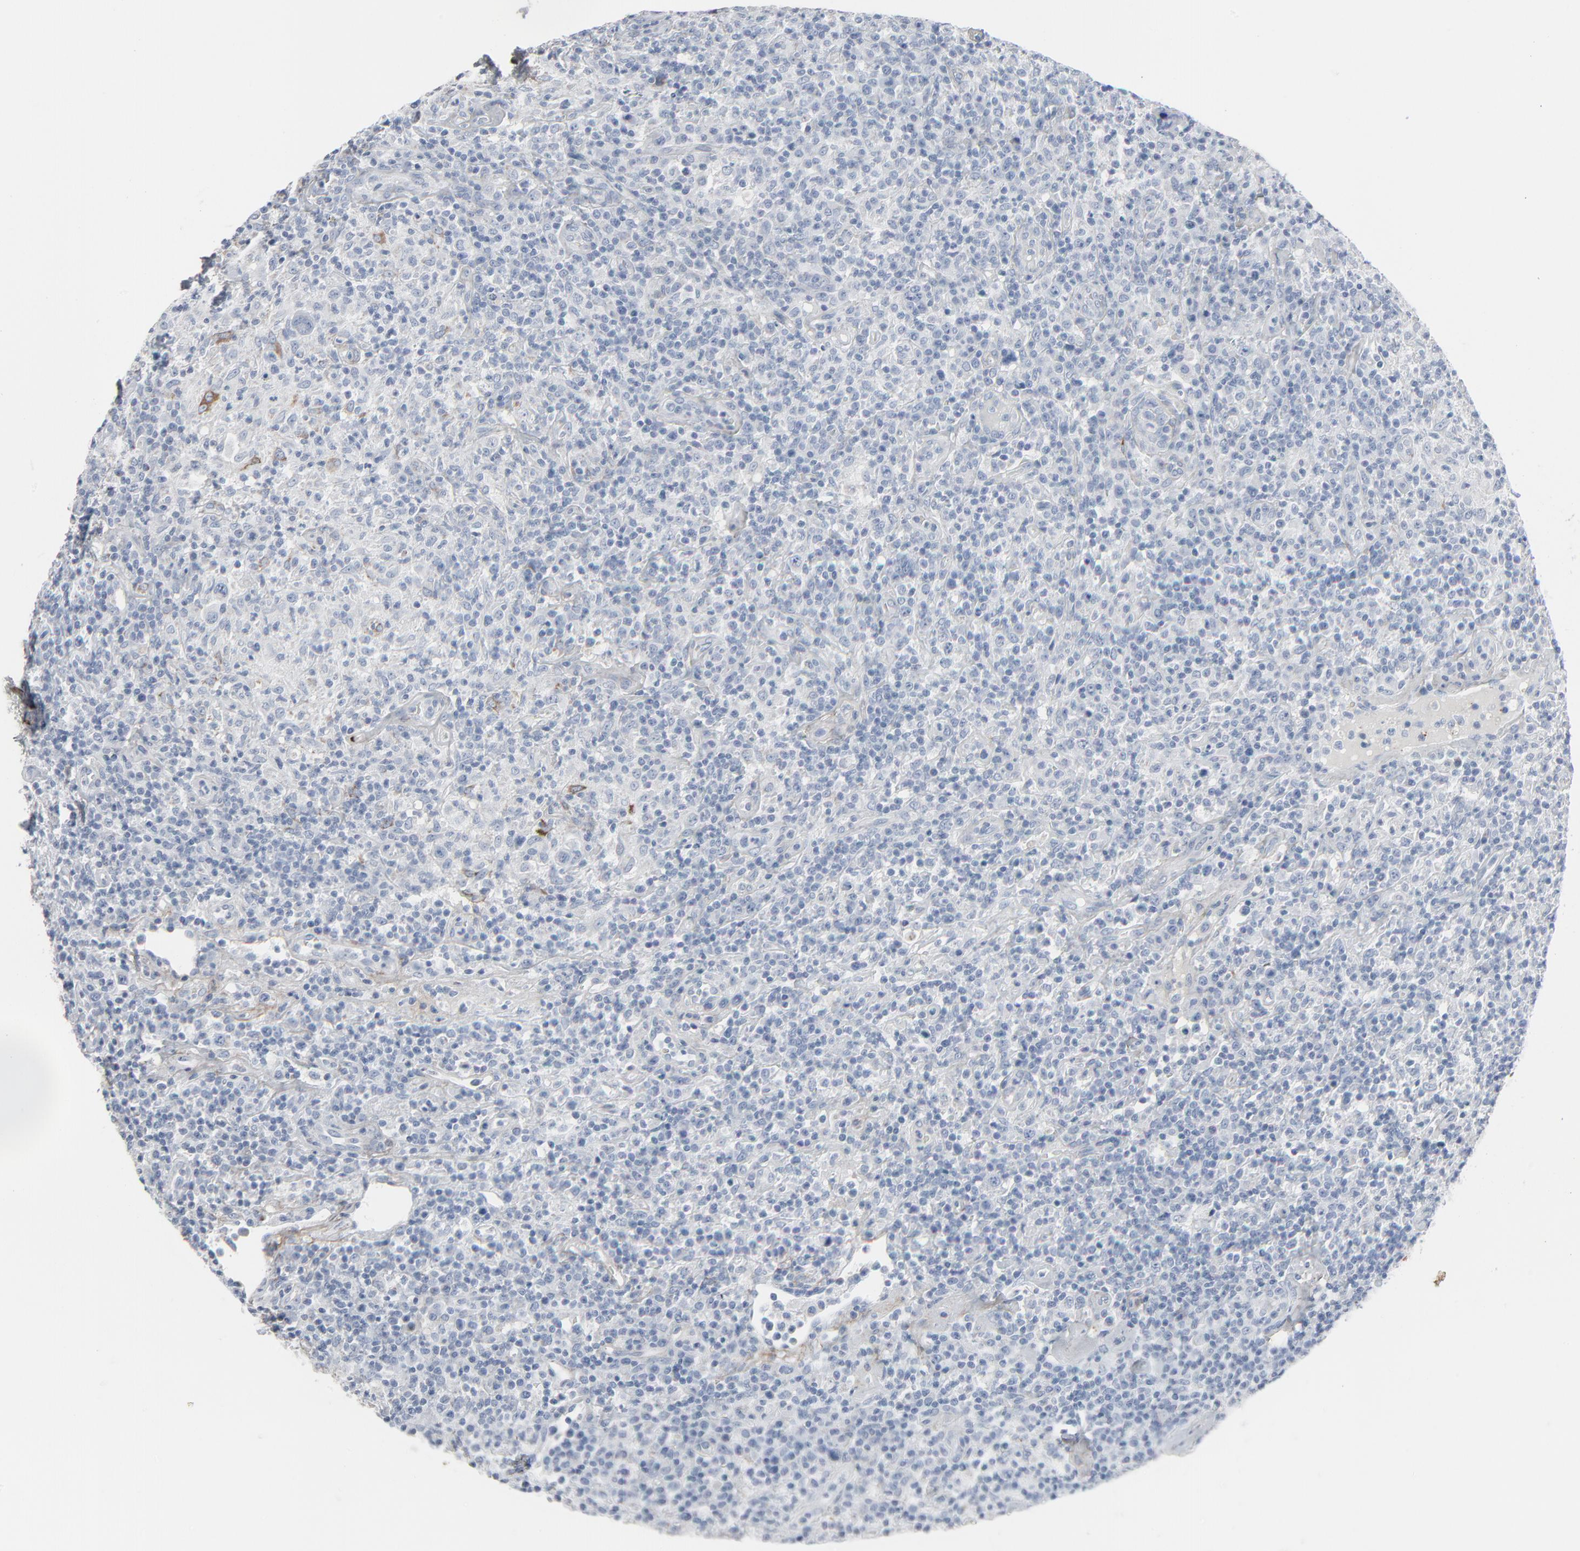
{"staining": {"intensity": "negative", "quantity": "none", "location": "none"}, "tissue": "lymphoma", "cell_type": "Tumor cells", "image_type": "cancer", "snomed": [{"axis": "morphology", "description": "Hodgkin's disease, NOS"}, {"axis": "topography", "description": "Lymph node"}], "caption": "Hodgkin's disease stained for a protein using immunohistochemistry (IHC) demonstrates no expression tumor cells.", "gene": "BGN", "patient": {"sex": "male", "age": 65}}